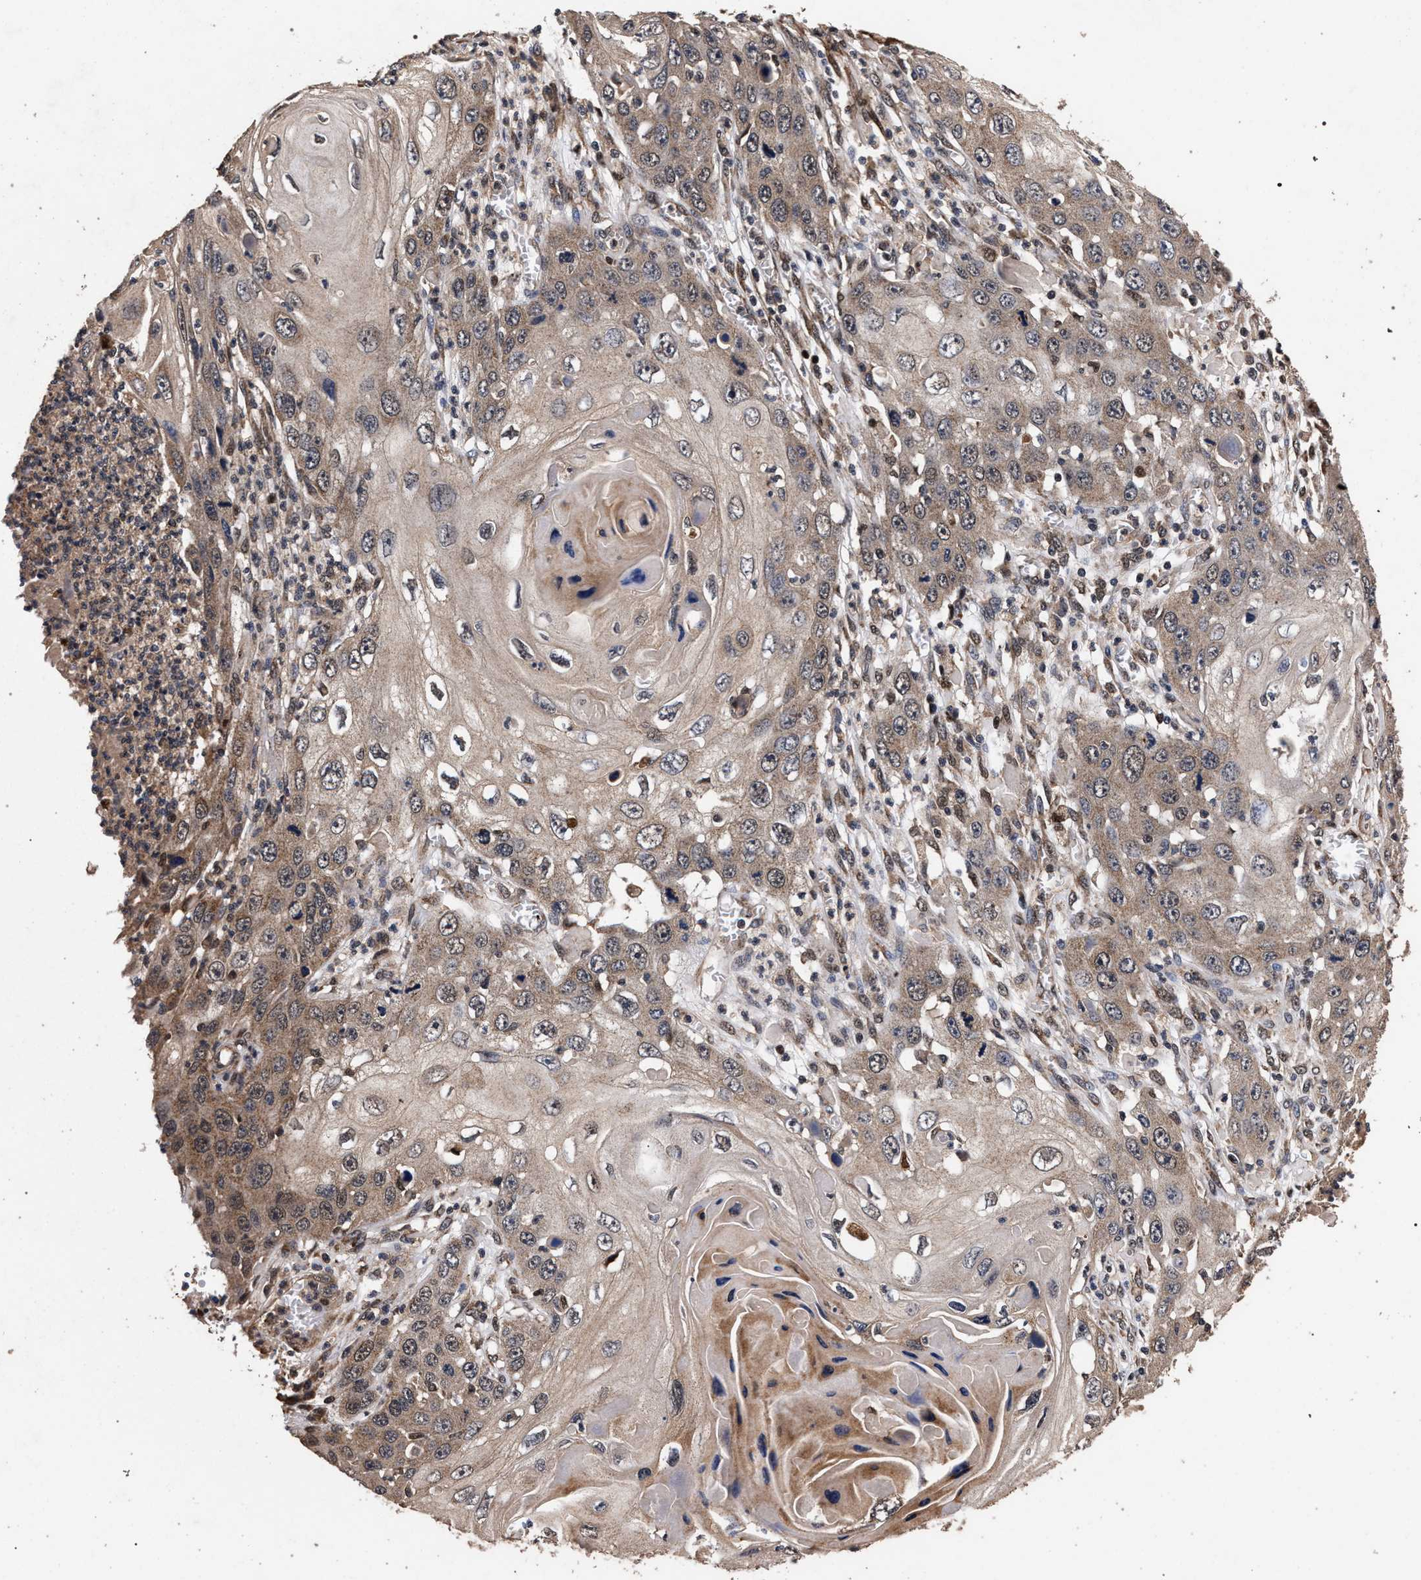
{"staining": {"intensity": "moderate", "quantity": "25%-75%", "location": "cytoplasmic/membranous,nuclear"}, "tissue": "skin cancer", "cell_type": "Tumor cells", "image_type": "cancer", "snomed": [{"axis": "morphology", "description": "Squamous cell carcinoma, NOS"}, {"axis": "topography", "description": "Skin"}], "caption": "A brown stain labels moderate cytoplasmic/membranous and nuclear positivity of a protein in human skin cancer tumor cells.", "gene": "ACOX1", "patient": {"sex": "male", "age": 55}}